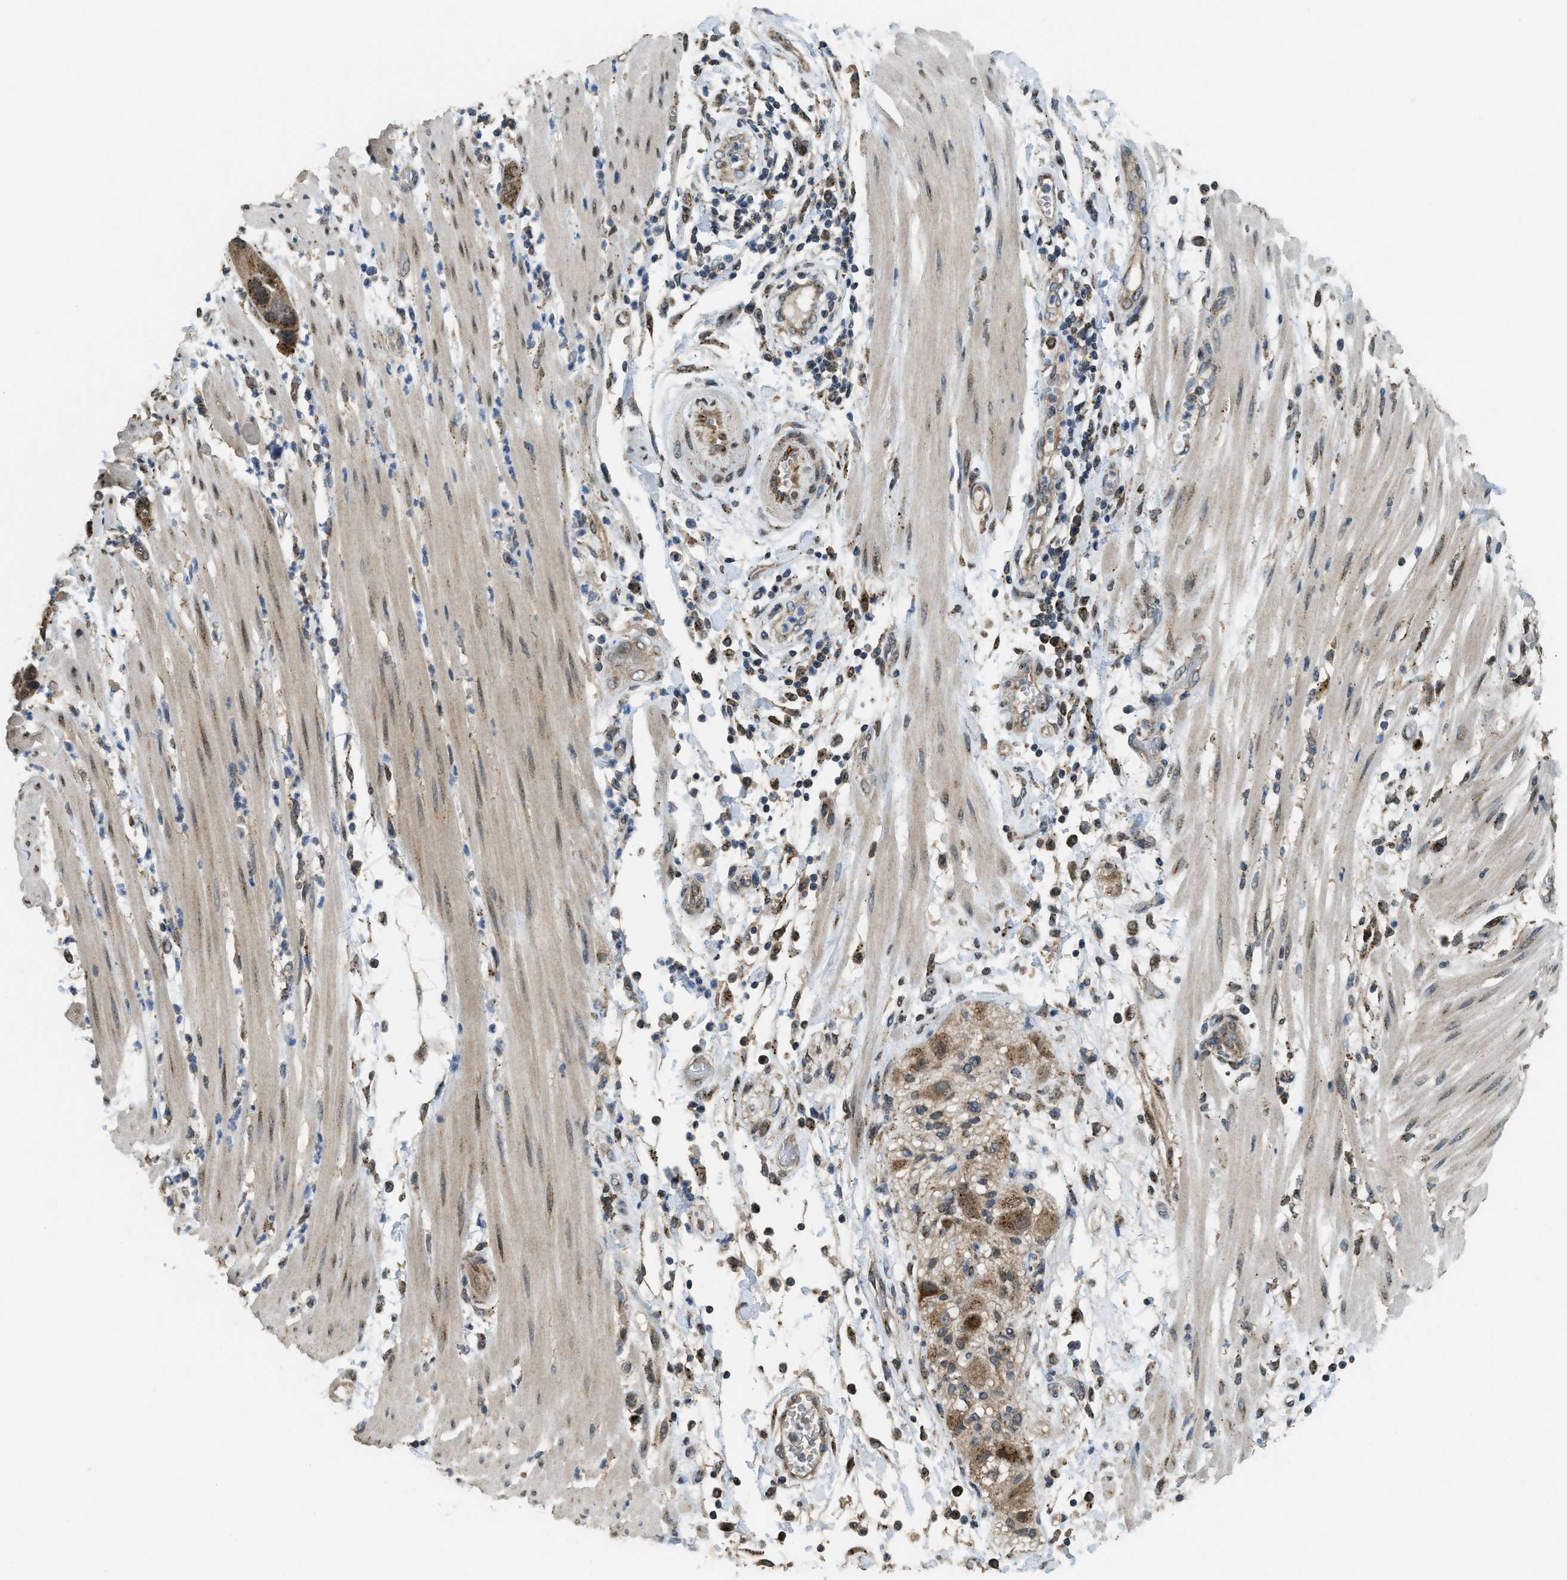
{"staining": {"intensity": "moderate", "quantity": ">75%", "location": "cytoplasmic/membranous"}, "tissue": "pancreatic cancer", "cell_type": "Tumor cells", "image_type": "cancer", "snomed": [{"axis": "morphology", "description": "Adenocarcinoma, NOS"}, {"axis": "topography", "description": "Pancreas"}], "caption": "Protein staining of pancreatic cancer tissue displays moderate cytoplasmic/membranous positivity in approximately >75% of tumor cells.", "gene": "IPO7", "patient": {"sex": "female", "age": 71}}